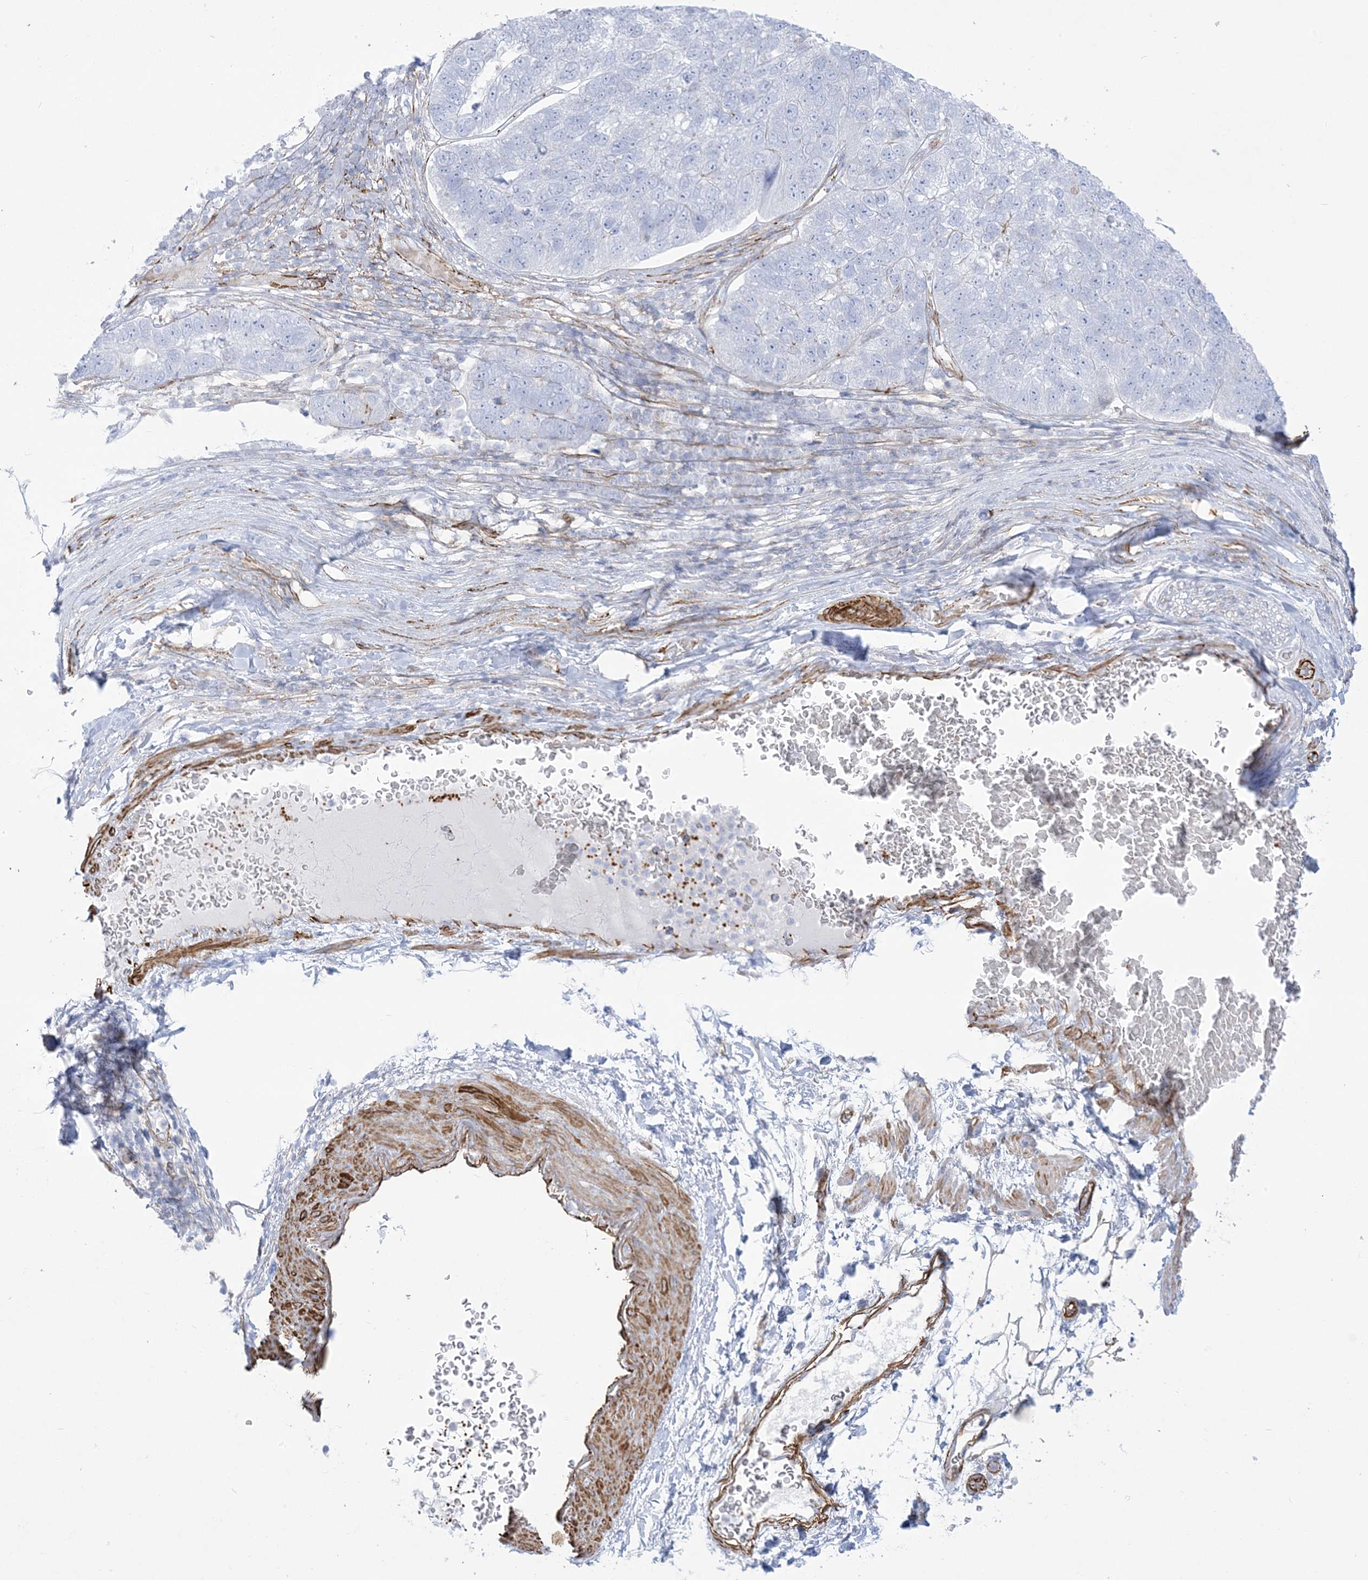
{"staining": {"intensity": "negative", "quantity": "none", "location": "none"}, "tissue": "pancreatic cancer", "cell_type": "Tumor cells", "image_type": "cancer", "snomed": [{"axis": "morphology", "description": "Adenocarcinoma, NOS"}, {"axis": "topography", "description": "Pancreas"}], "caption": "A micrograph of pancreatic cancer stained for a protein demonstrates no brown staining in tumor cells. (DAB (3,3'-diaminobenzidine) IHC visualized using brightfield microscopy, high magnification).", "gene": "B3GNT7", "patient": {"sex": "female", "age": 61}}